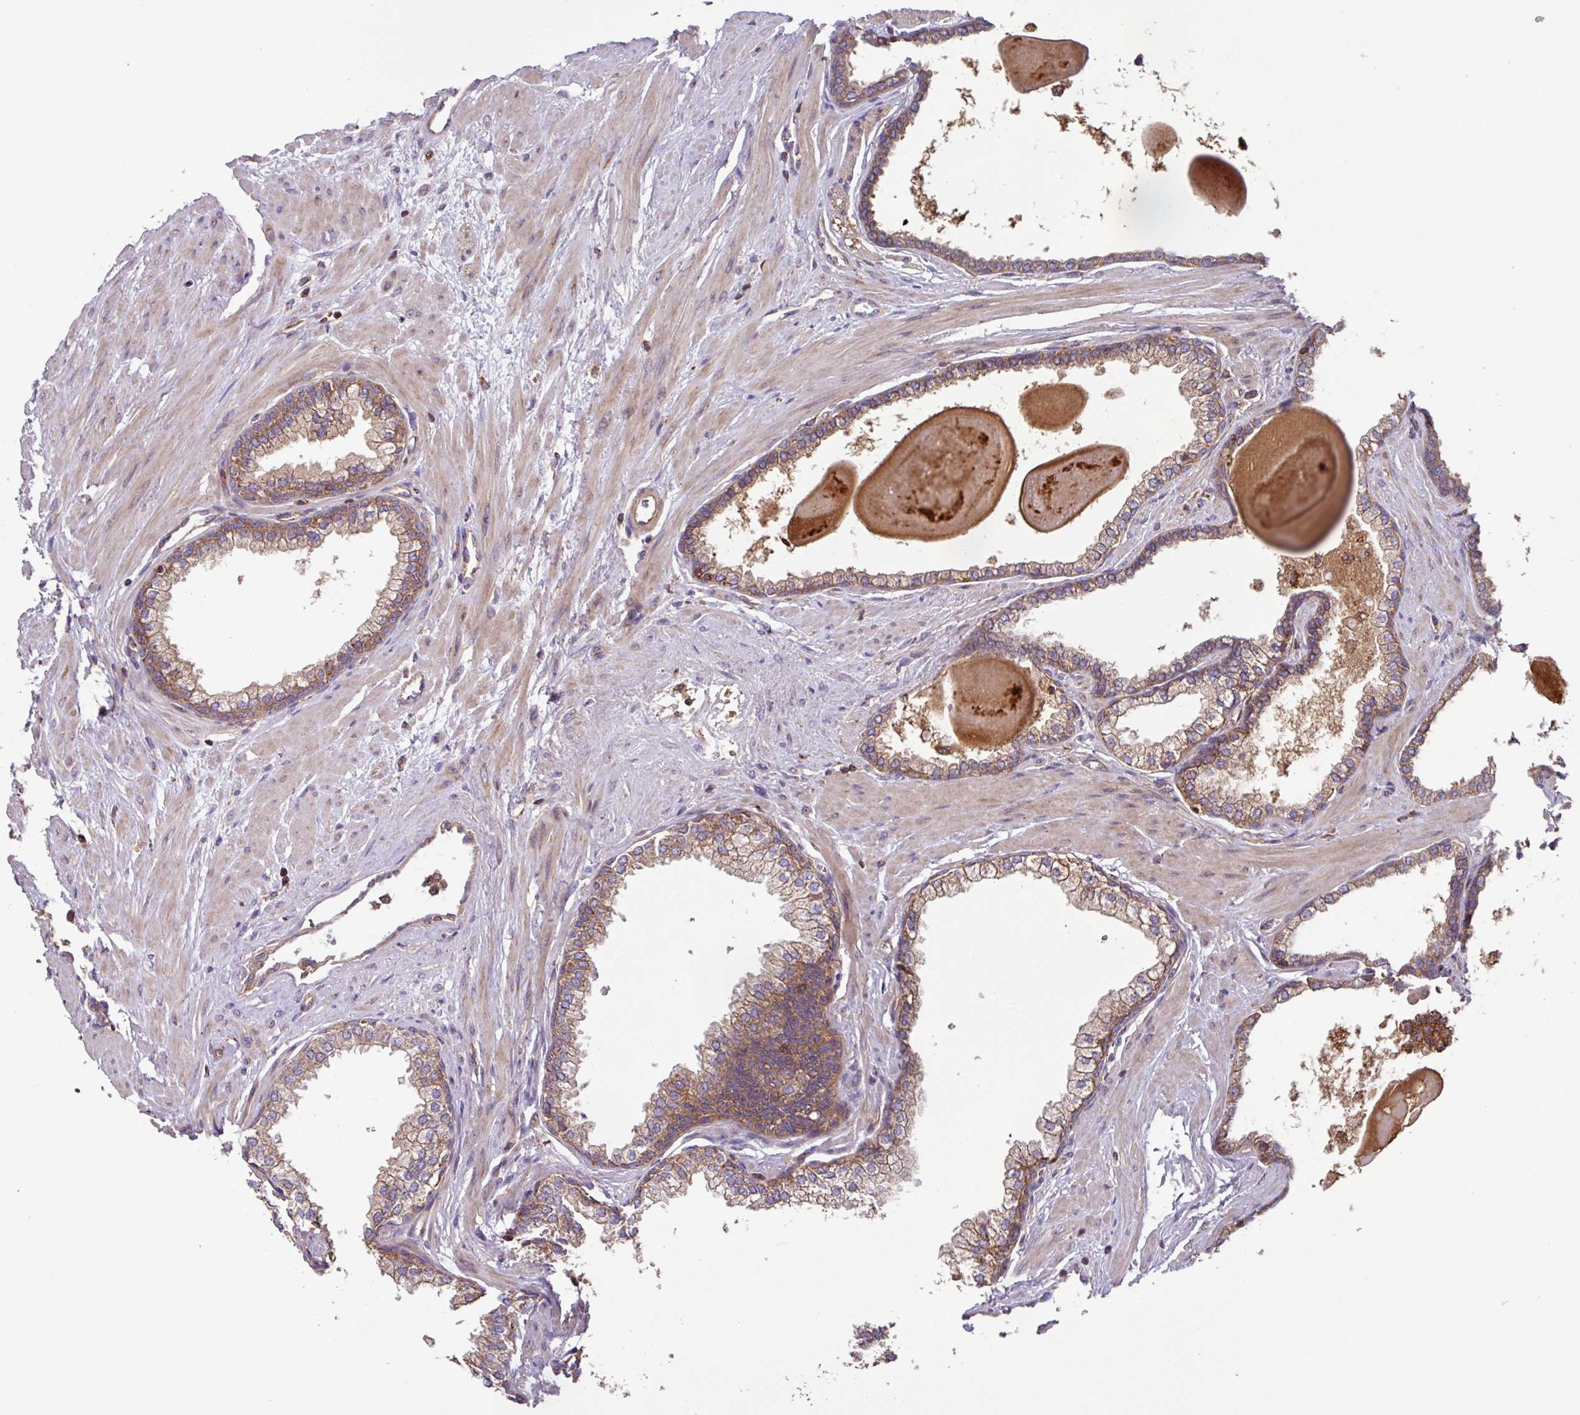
{"staining": {"intensity": "moderate", "quantity": ">75%", "location": "cytoplasmic/membranous"}, "tissue": "prostate", "cell_type": "Glandular cells", "image_type": "normal", "snomed": [{"axis": "morphology", "description": "Normal tissue, NOS"}, {"axis": "topography", "description": "Prostate"}], "caption": "Unremarkable prostate shows moderate cytoplasmic/membranous staining in approximately >75% of glandular cells The staining is performed using DAB brown chromogen to label protein expression. The nuclei are counter-stained blue using hematoxylin..", "gene": "PLEKHD1", "patient": {"sex": "male", "age": 57}}